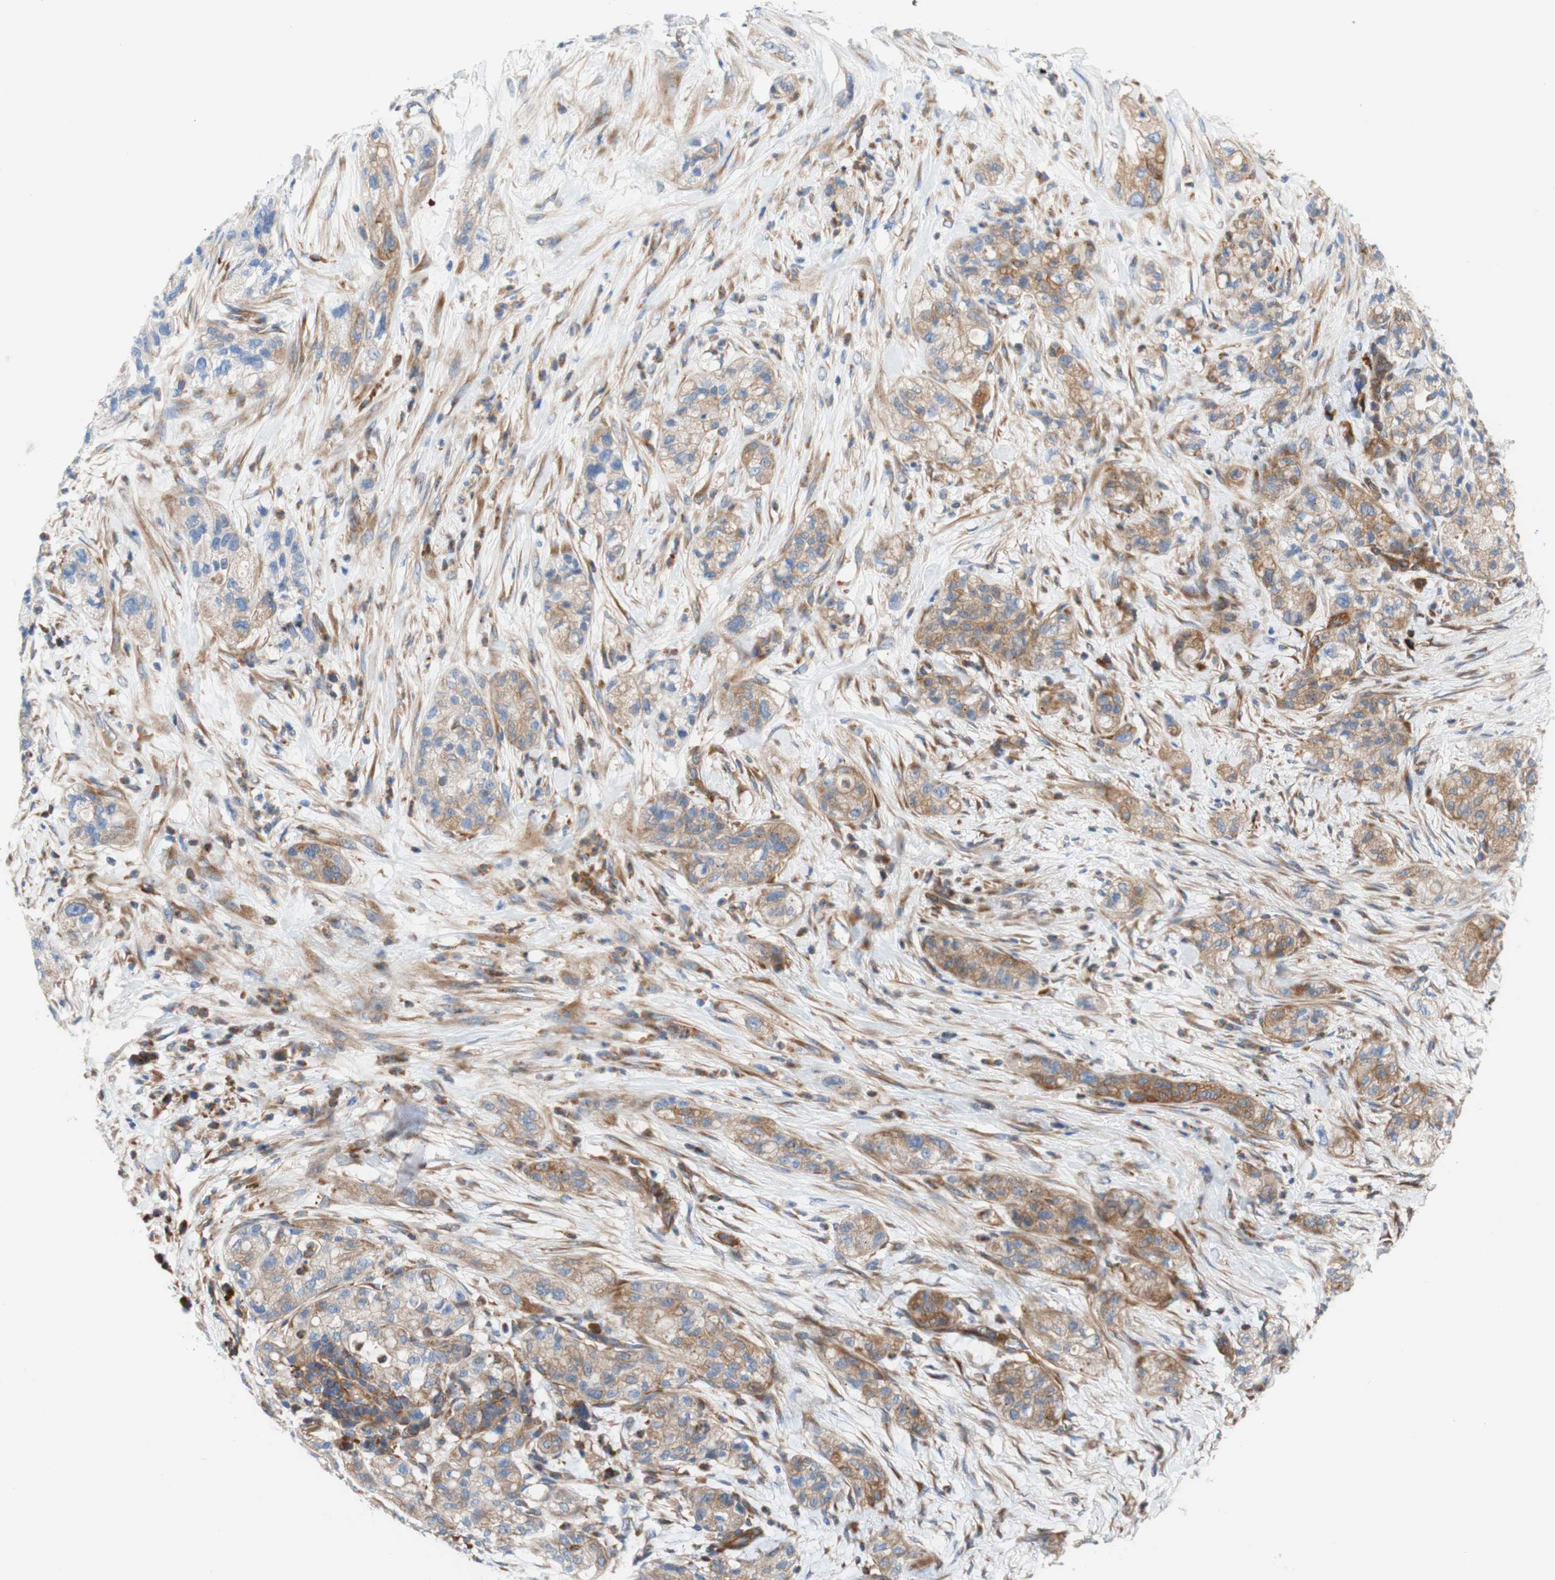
{"staining": {"intensity": "weak", "quantity": "25%-75%", "location": "cytoplasmic/membranous"}, "tissue": "pancreatic cancer", "cell_type": "Tumor cells", "image_type": "cancer", "snomed": [{"axis": "morphology", "description": "Adenocarcinoma, NOS"}, {"axis": "topography", "description": "Pancreas"}], "caption": "Tumor cells demonstrate low levels of weak cytoplasmic/membranous expression in approximately 25%-75% of cells in human pancreatic cancer (adenocarcinoma).", "gene": "STOM", "patient": {"sex": "female", "age": 78}}